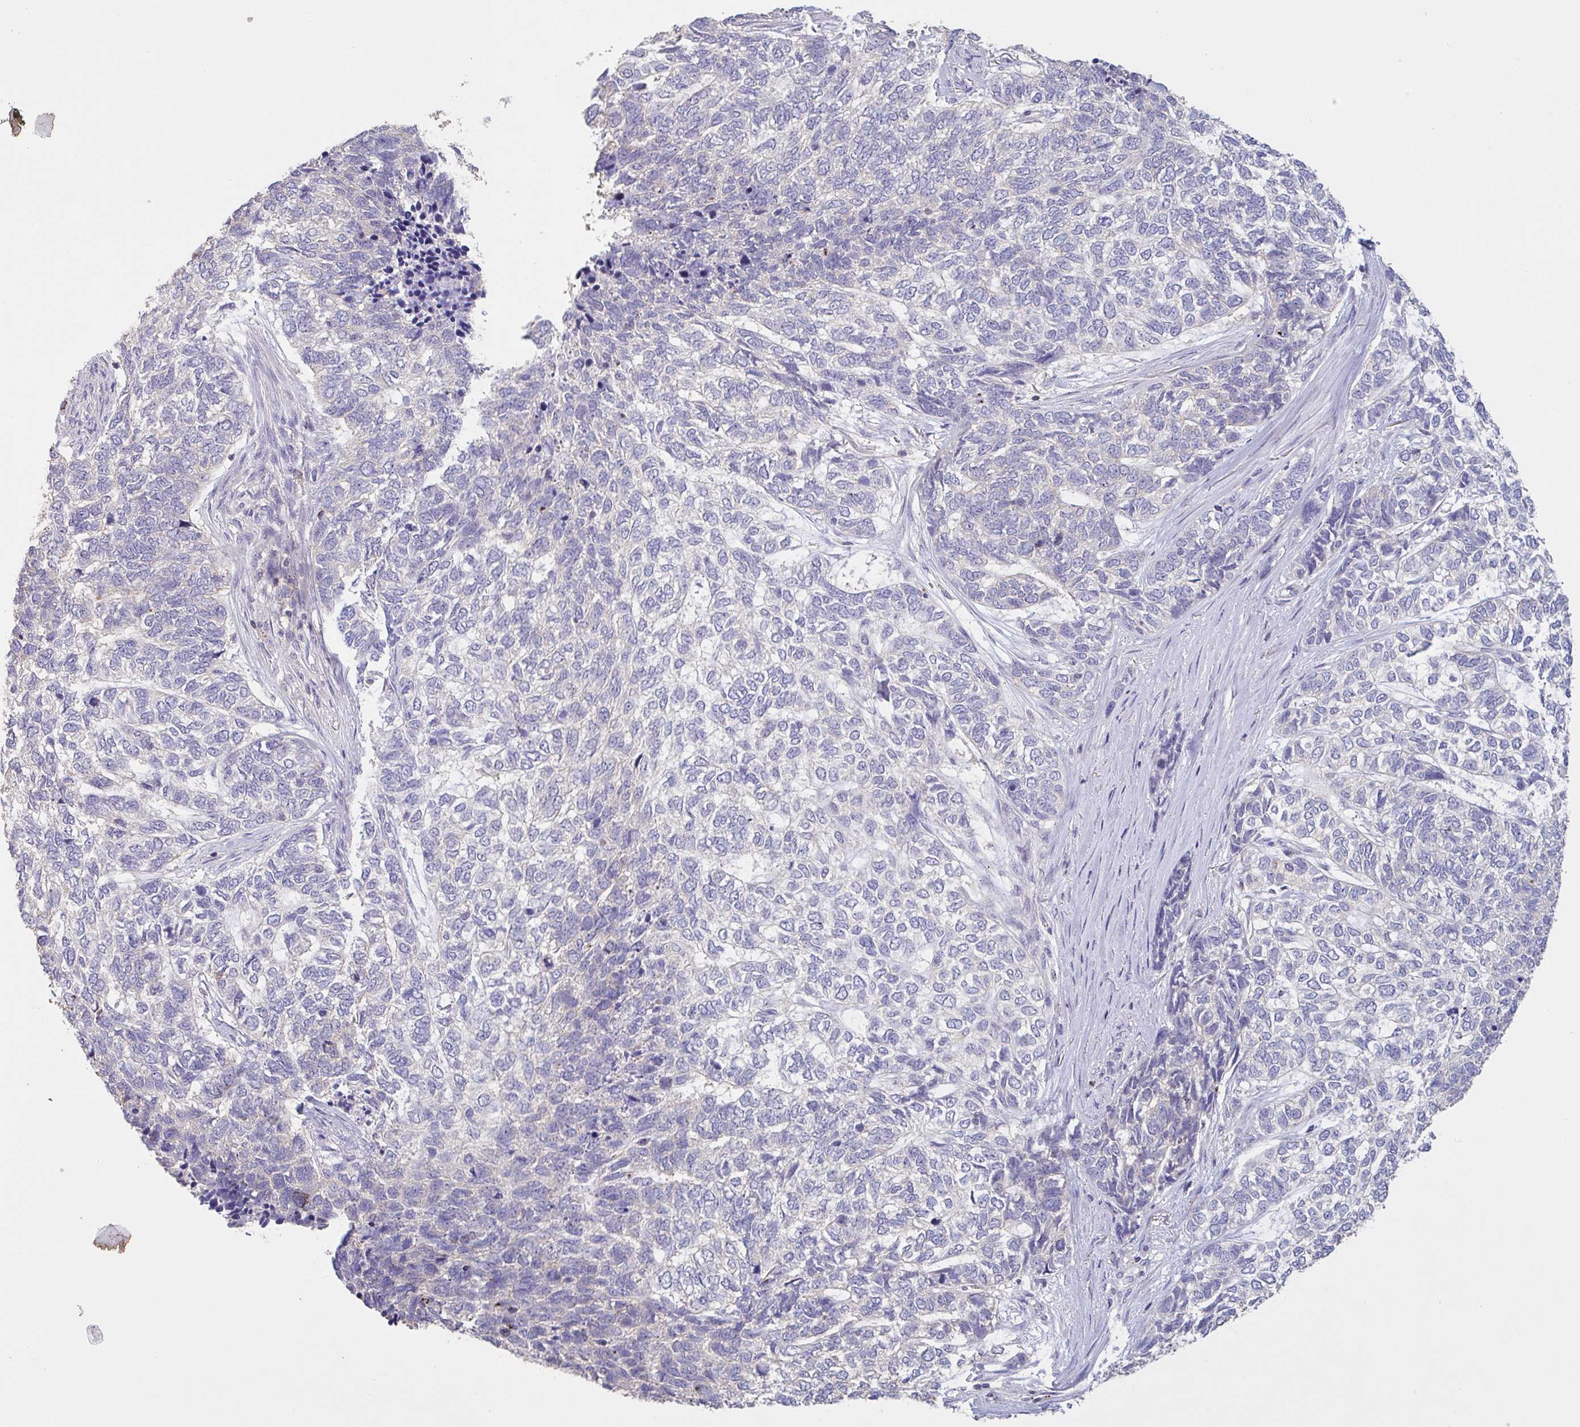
{"staining": {"intensity": "negative", "quantity": "none", "location": "none"}, "tissue": "skin cancer", "cell_type": "Tumor cells", "image_type": "cancer", "snomed": [{"axis": "morphology", "description": "Basal cell carcinoma"}, {"axis": "topography", "description": "Skin"}], "caption": "IHC image of human skin basal cell carcinoma stained for a protein (brown), which shows no positivity in tumor cells.", "gene": "CHMP5", "patient": {"sex": "female", "age": 65}}